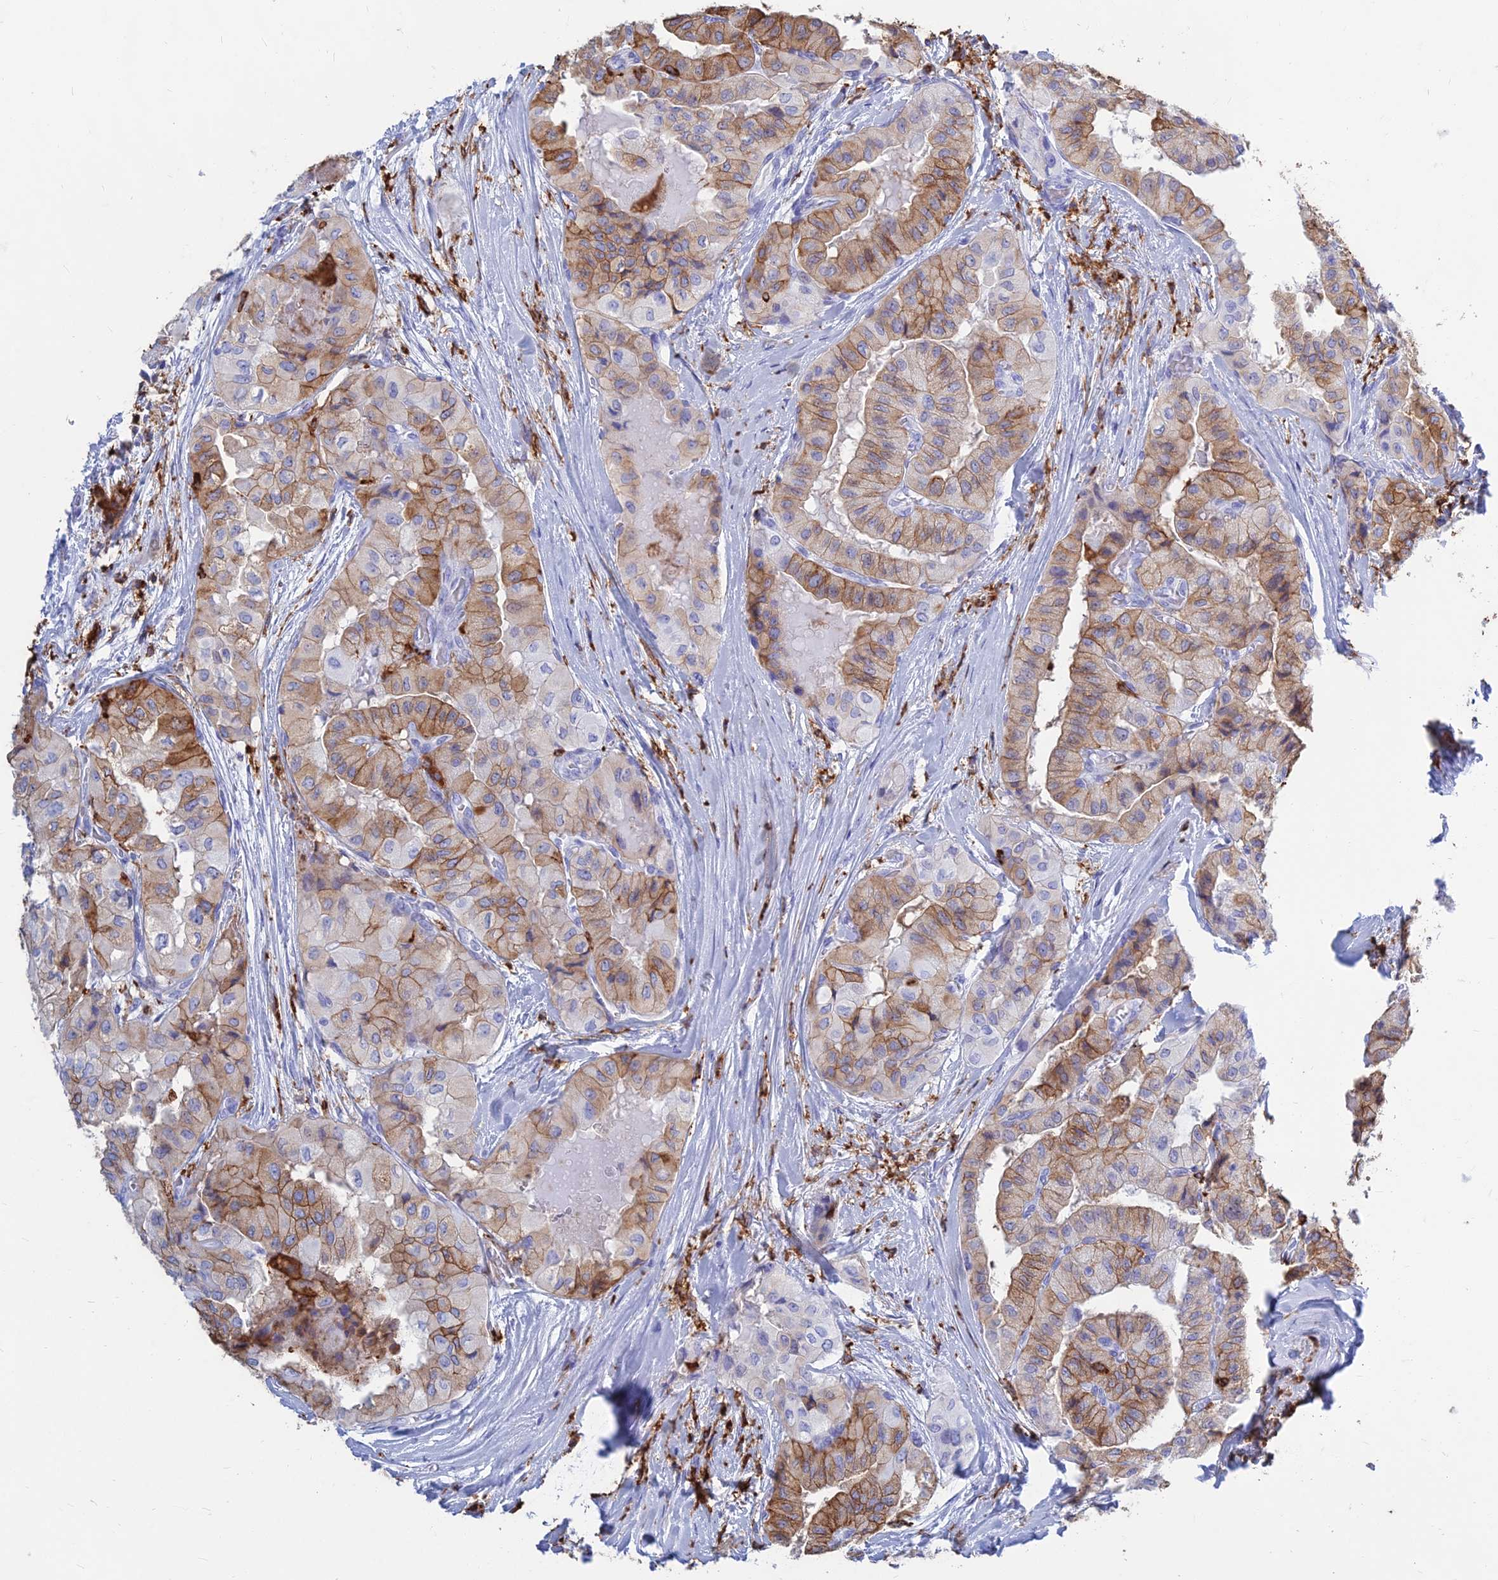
{"staining": {"intensity": "moderate", "quantity": "25%-75%", "location": "cytoplasmic/membranous"}, "tissue": "thyroid cancer", "cell_type": "Tumor cells", "image_type": "cancer", "snomed": [{"axis": "morphology", "description": "Papillary adenocarcinoma, NOS"}, {"axis": "topography", "description": "Thyroid gland"}], "caption": "A high-resolution photomicrograph shows IHC staining of thyroid cancer, which displays moderate cytoplasmic/membranous expression in approximately 25%-75% of tumor cells.", "gene": "HLA-DRB1", "patient": {"sex": "female", "age": 59}}